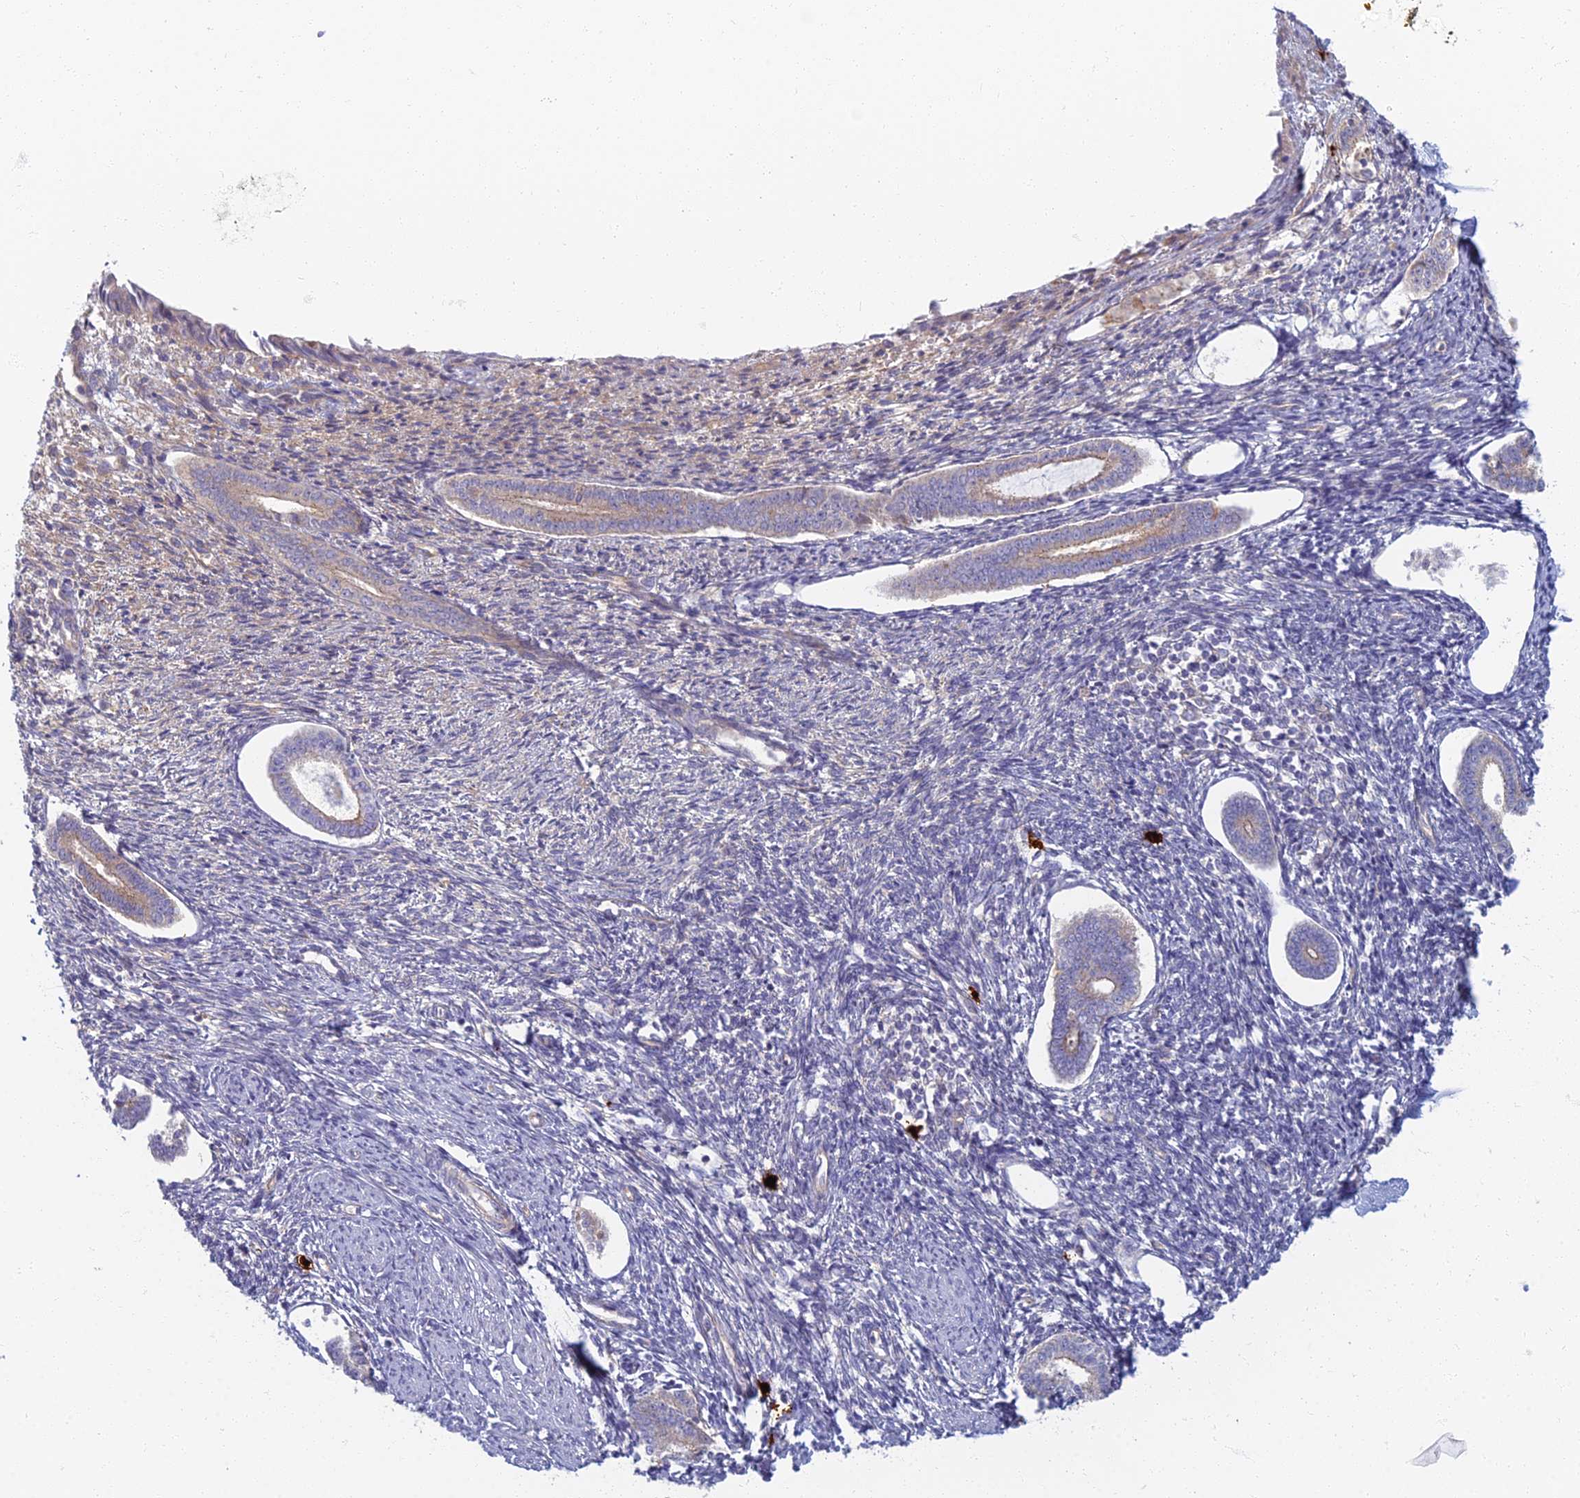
{"staining": {"intensity": "moderate", "quantity": "<25%", "location": "cytoplasmic/membranous"}, "tissue": "endometrium", "cell_type": "Cells in endometrial stroma", "image_type": "normal", "snomed": [{"axis": "morphology", "description": "Normal tissue, NOS"}, {"axis": "topography", "description": "Endometrium"}], "caption": "This image demonstrates benign endometrium stained with immunohistochemistry to label a protein in brown. The cytoplasmic/membranous of cells in endometrial stroma show moderate positivity for the protein. Nuclei are counter-stained blue.", "gene": "PROX2", "patient": {"sex": "female", "age": 56}}